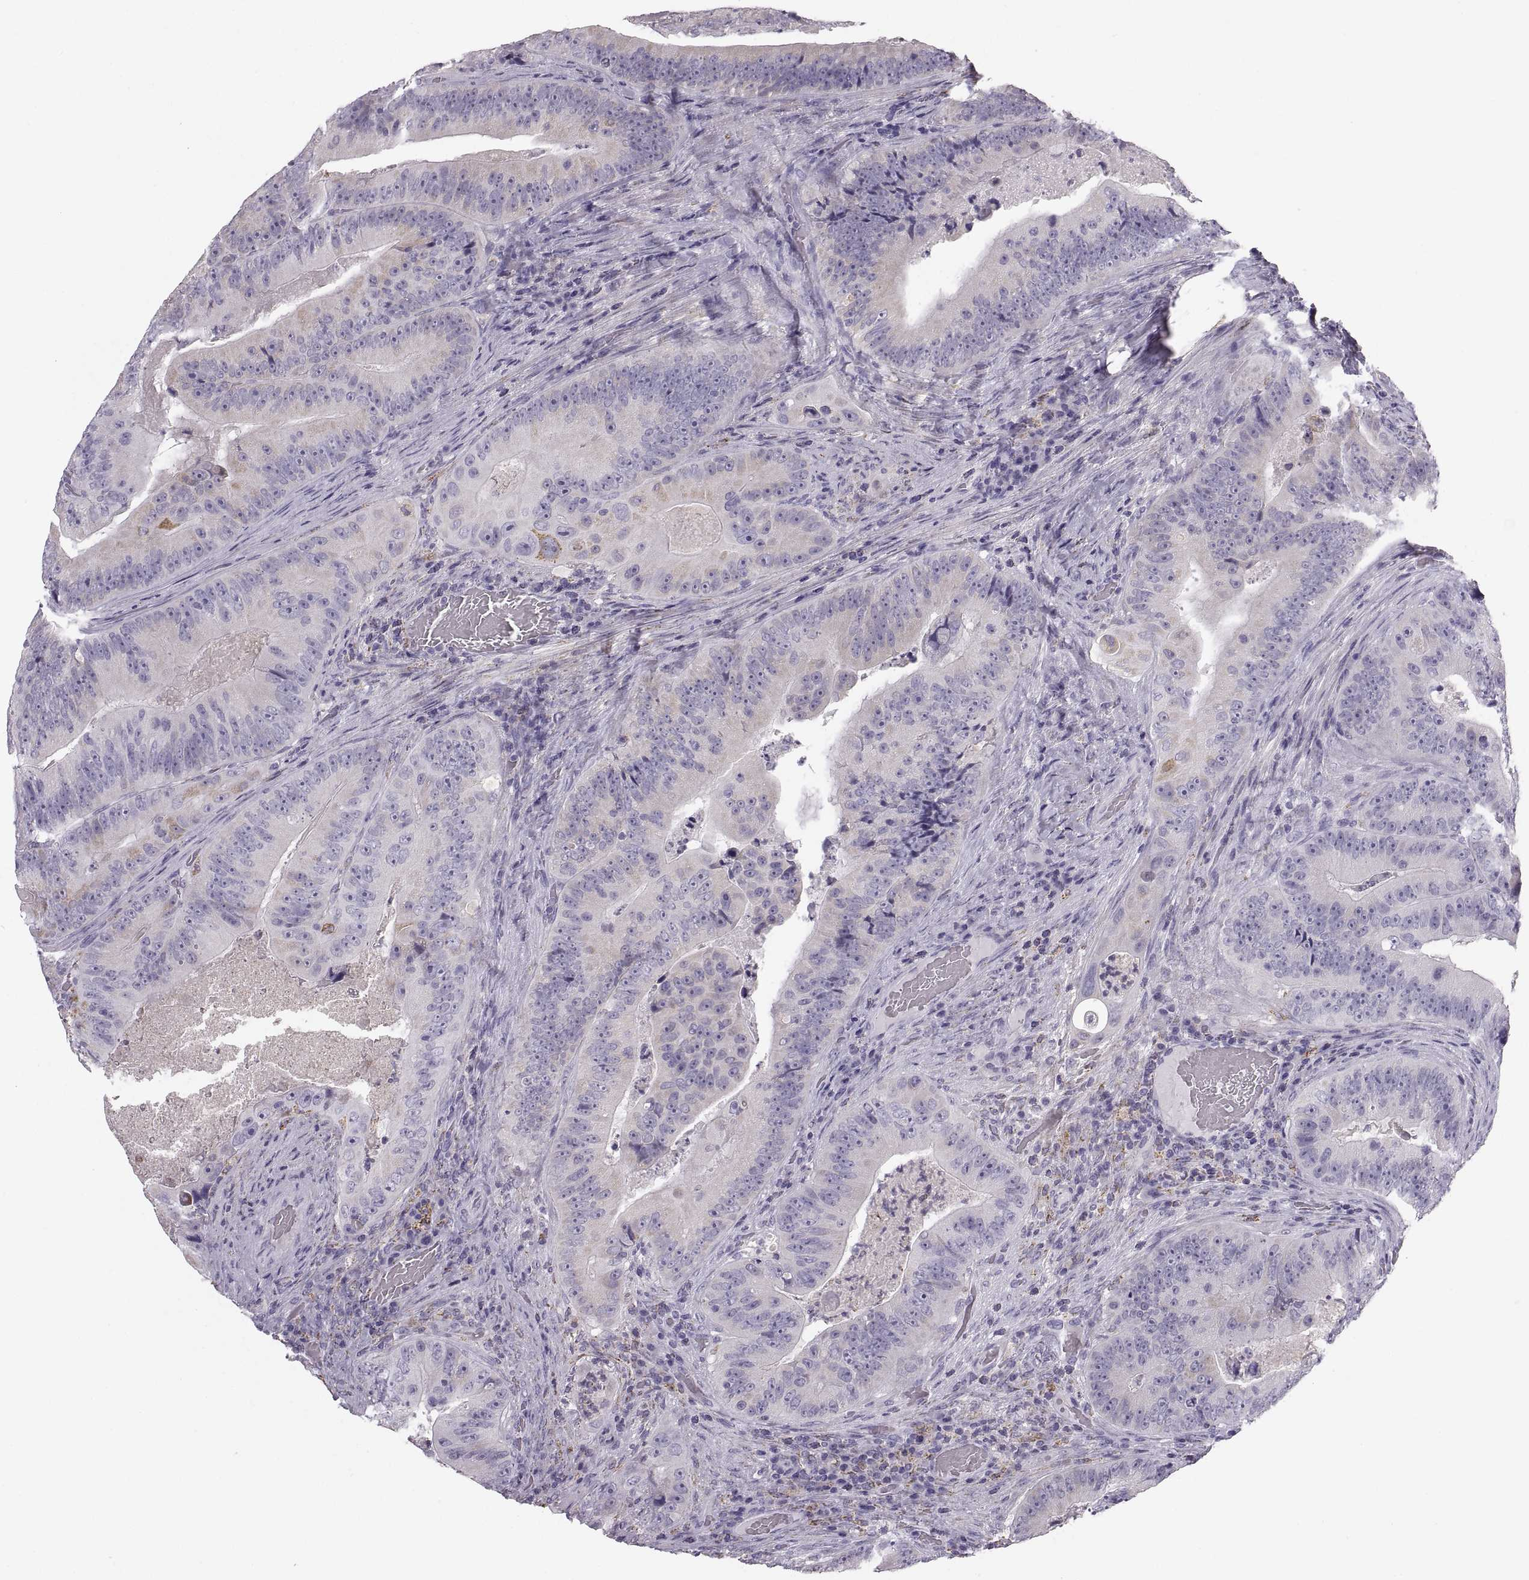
{"staining": {"intensity": "moderate", "quantity": "<25%", "location": "cytoplasmic/membranous"}, "tissue": "colorectal cancer", "cell_type": "Tumor cells", "image_type": "cancer", "snomed": [{"axis": "morphology", "description": "Adenocarcinoma, NOS"}, {"axis": "topography", "description": "Colon"}], "caption": "A low amount of moderate cytoplasmic/membranous positivity is appreciated in approximately <25% of tumor cells in colorectal adenocarcinoma tissue.", "gene": "COL9A3", "patient": {"sex": "female", "age": 86}}